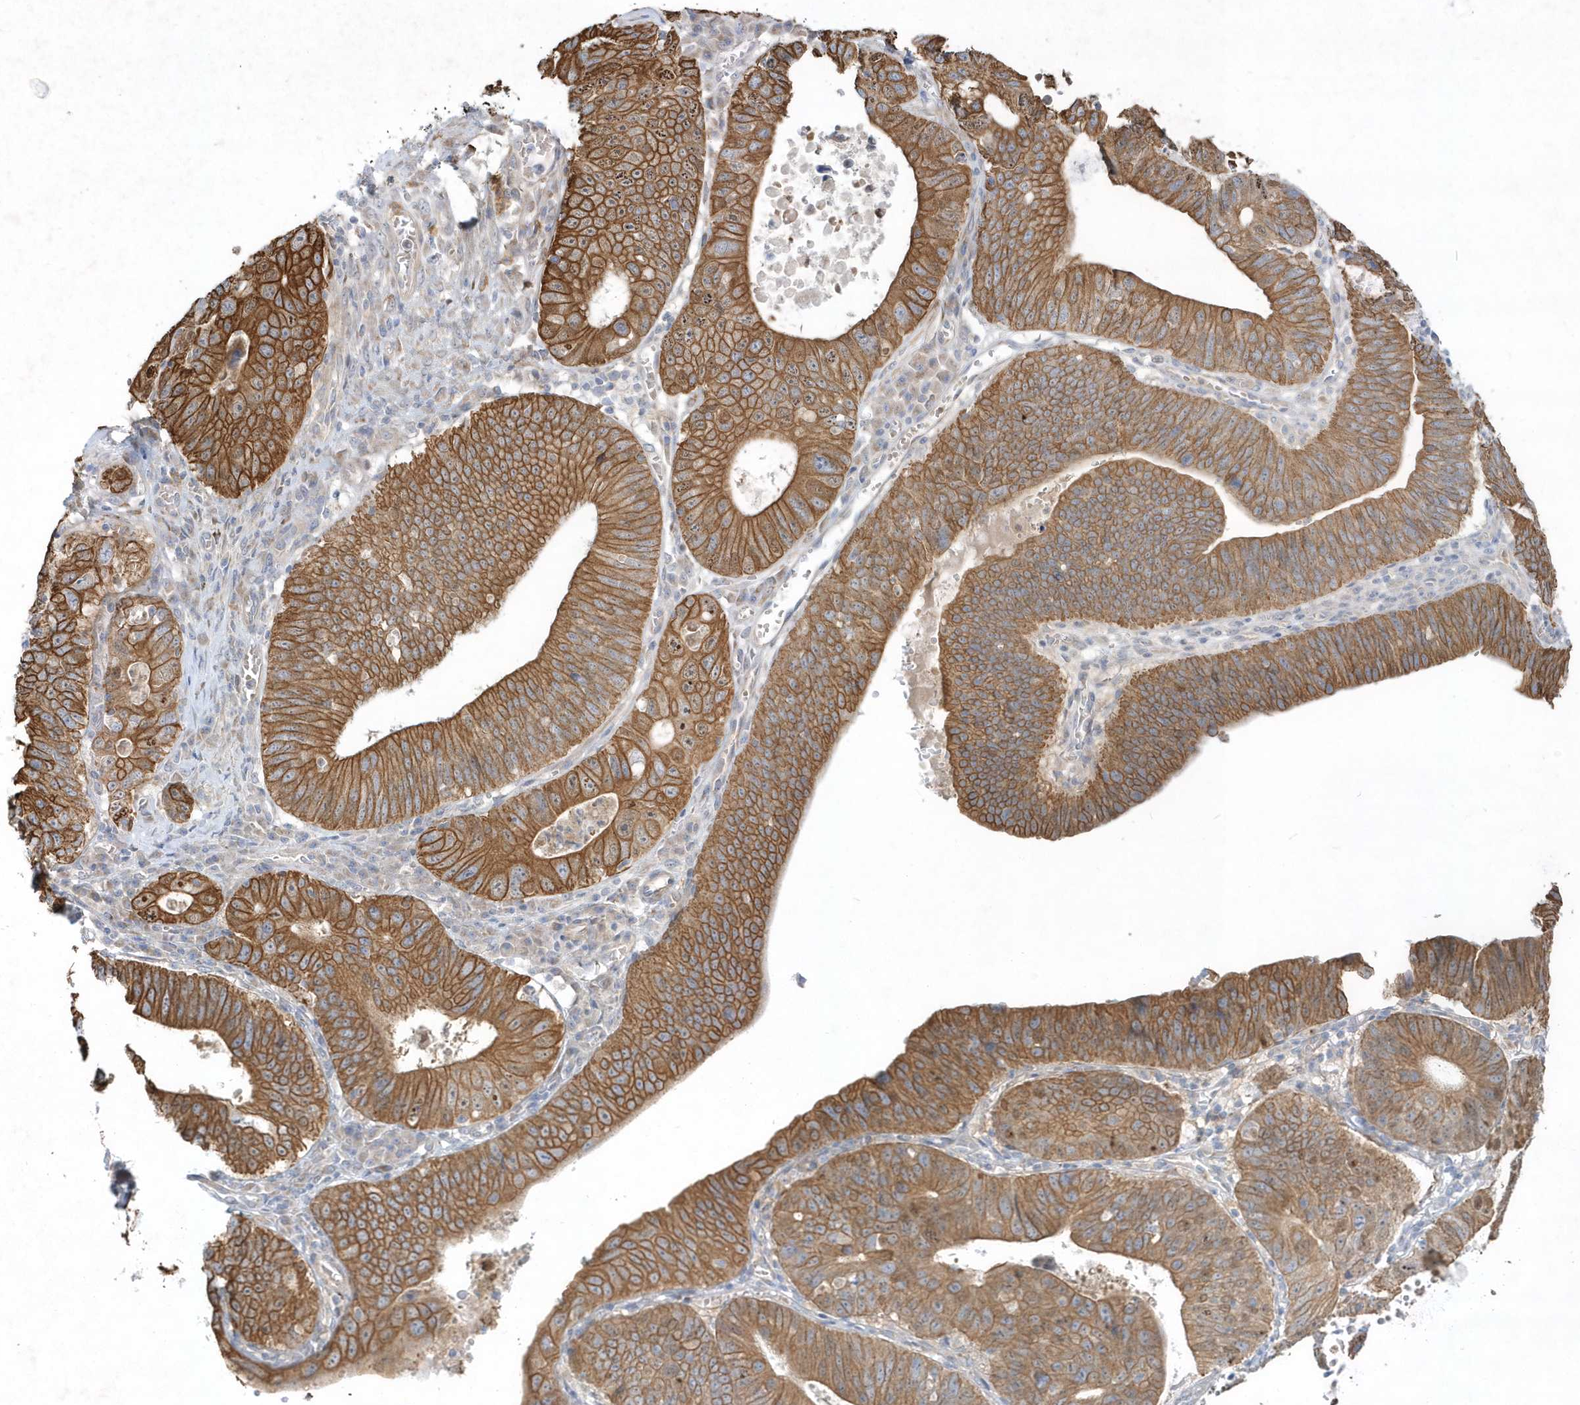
{"staining": {"intensity": "strong", "quantity": ">75%", "location": "cytoplasmic/membranous"}, "tissue": "stomach cancer", "cell_type": "Tumor cells", "image_type": "cancer", "snomed": [{"axis": "morphology", "description": "Adenocarcinoma, NOS"}, {"axis": "topography", "description": "Stomach"}], "caption": "Strong cytoplasmic/membranous positivity for a protein is identified in about >75% of tumor cells of adenocarcinoma (stomach) using IHC.", "gene": "LARS1", "patient": {"sex": "male", "age": 59}}